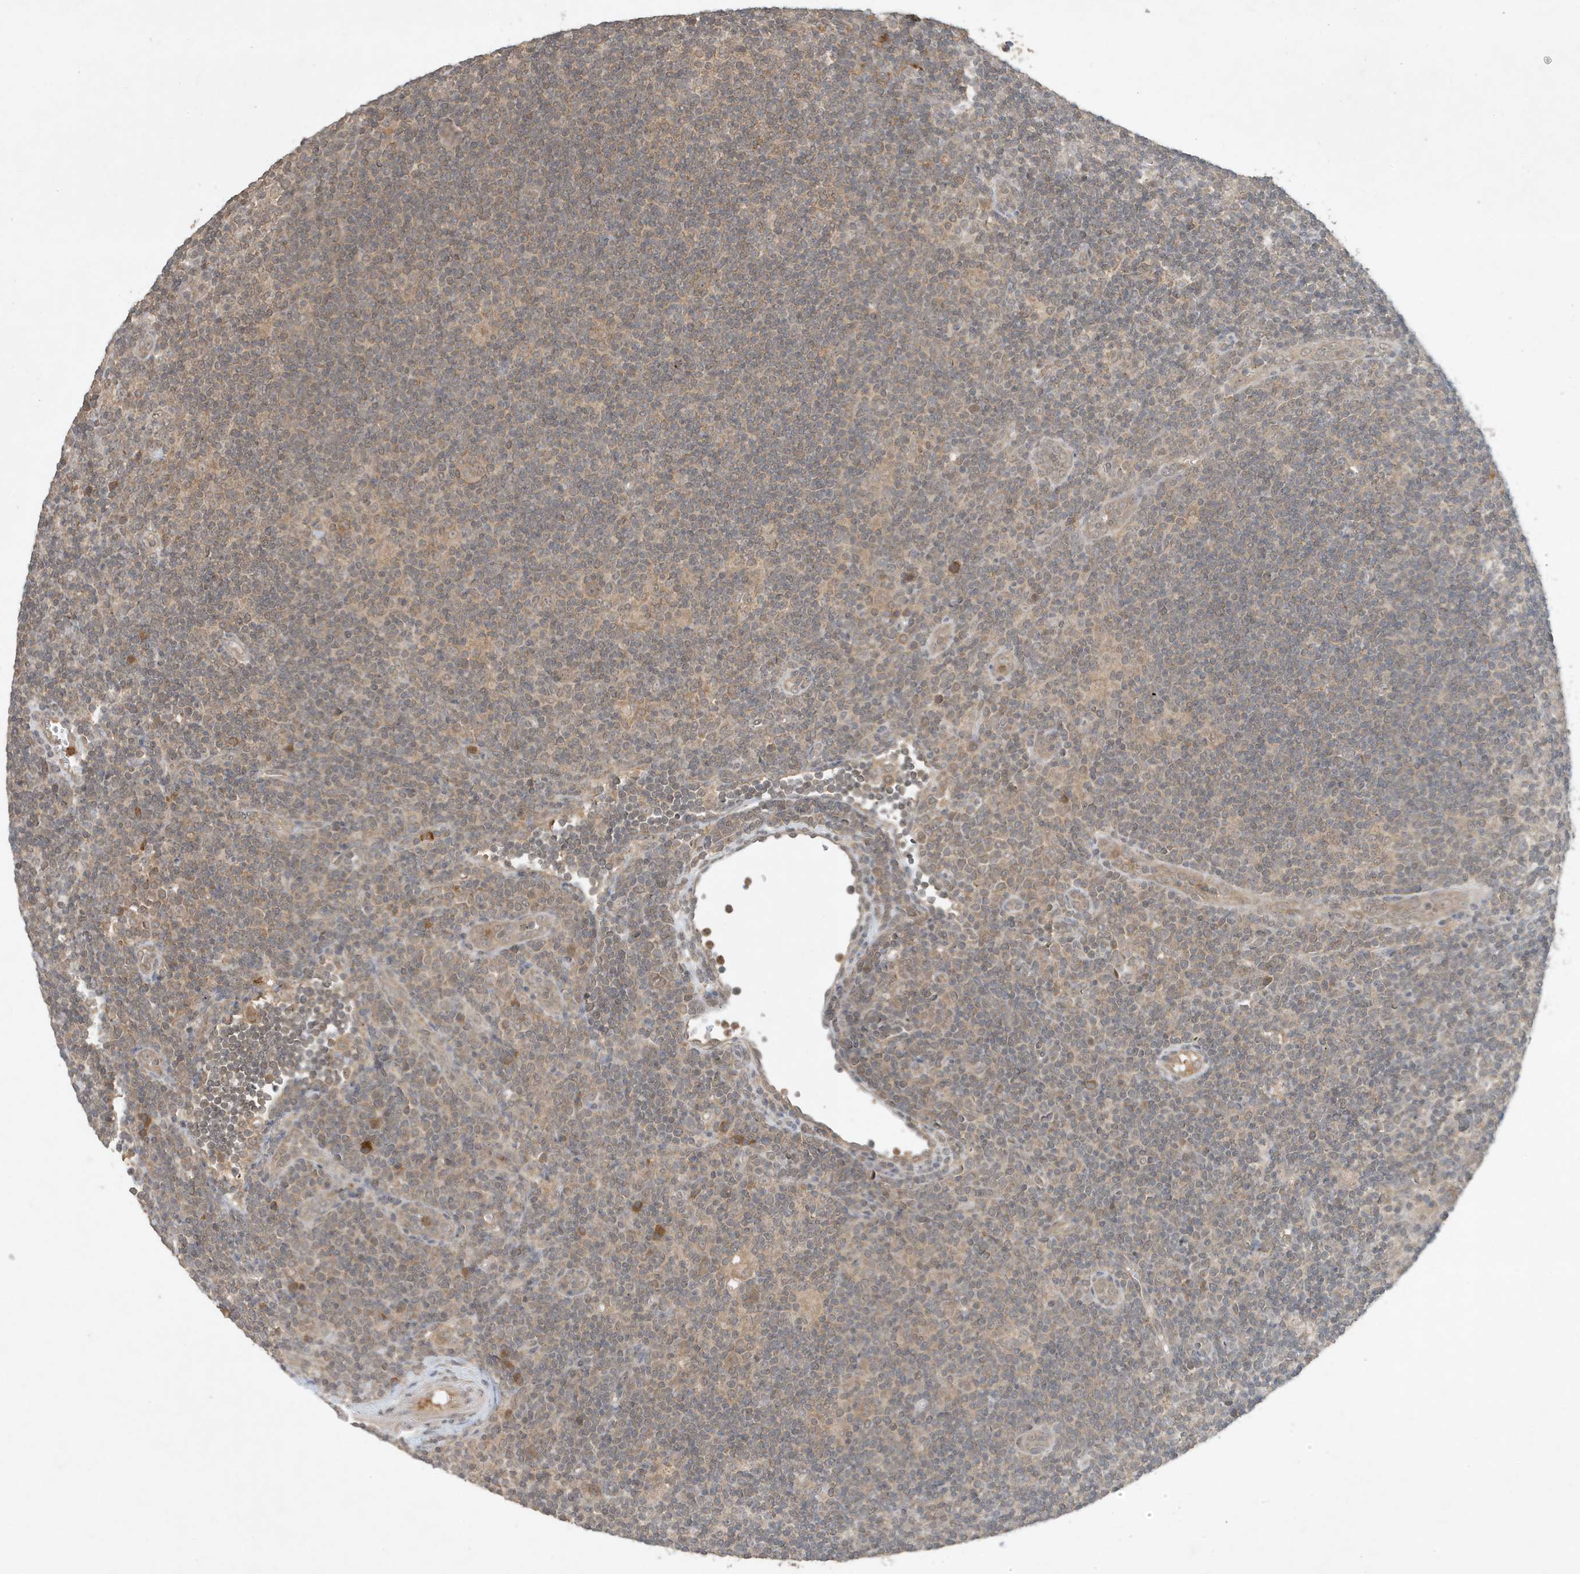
{"staining": {"intensity": "weak", "quantity": ">75%", "location": "cytoplasmic/membranous"}, "tissue": "lymphoma", "cell_type": "Tumor cells", "image_type": "cancer", "snomed": [{"axis": "morphology", "description": "Hodgkin's disease, NOS"}, {"axis": "topography", "description": "Lymph node"}], "caption": "Immunohistochemistry histopathology image of human Hodgkin's disease stained for a protein (brown), which shows low levels of weak cytoplasmic/membranous staining in about >75% of tumor cells.", "gene": "ABCB9", "patient": {"sex": "female", "age": 57}}